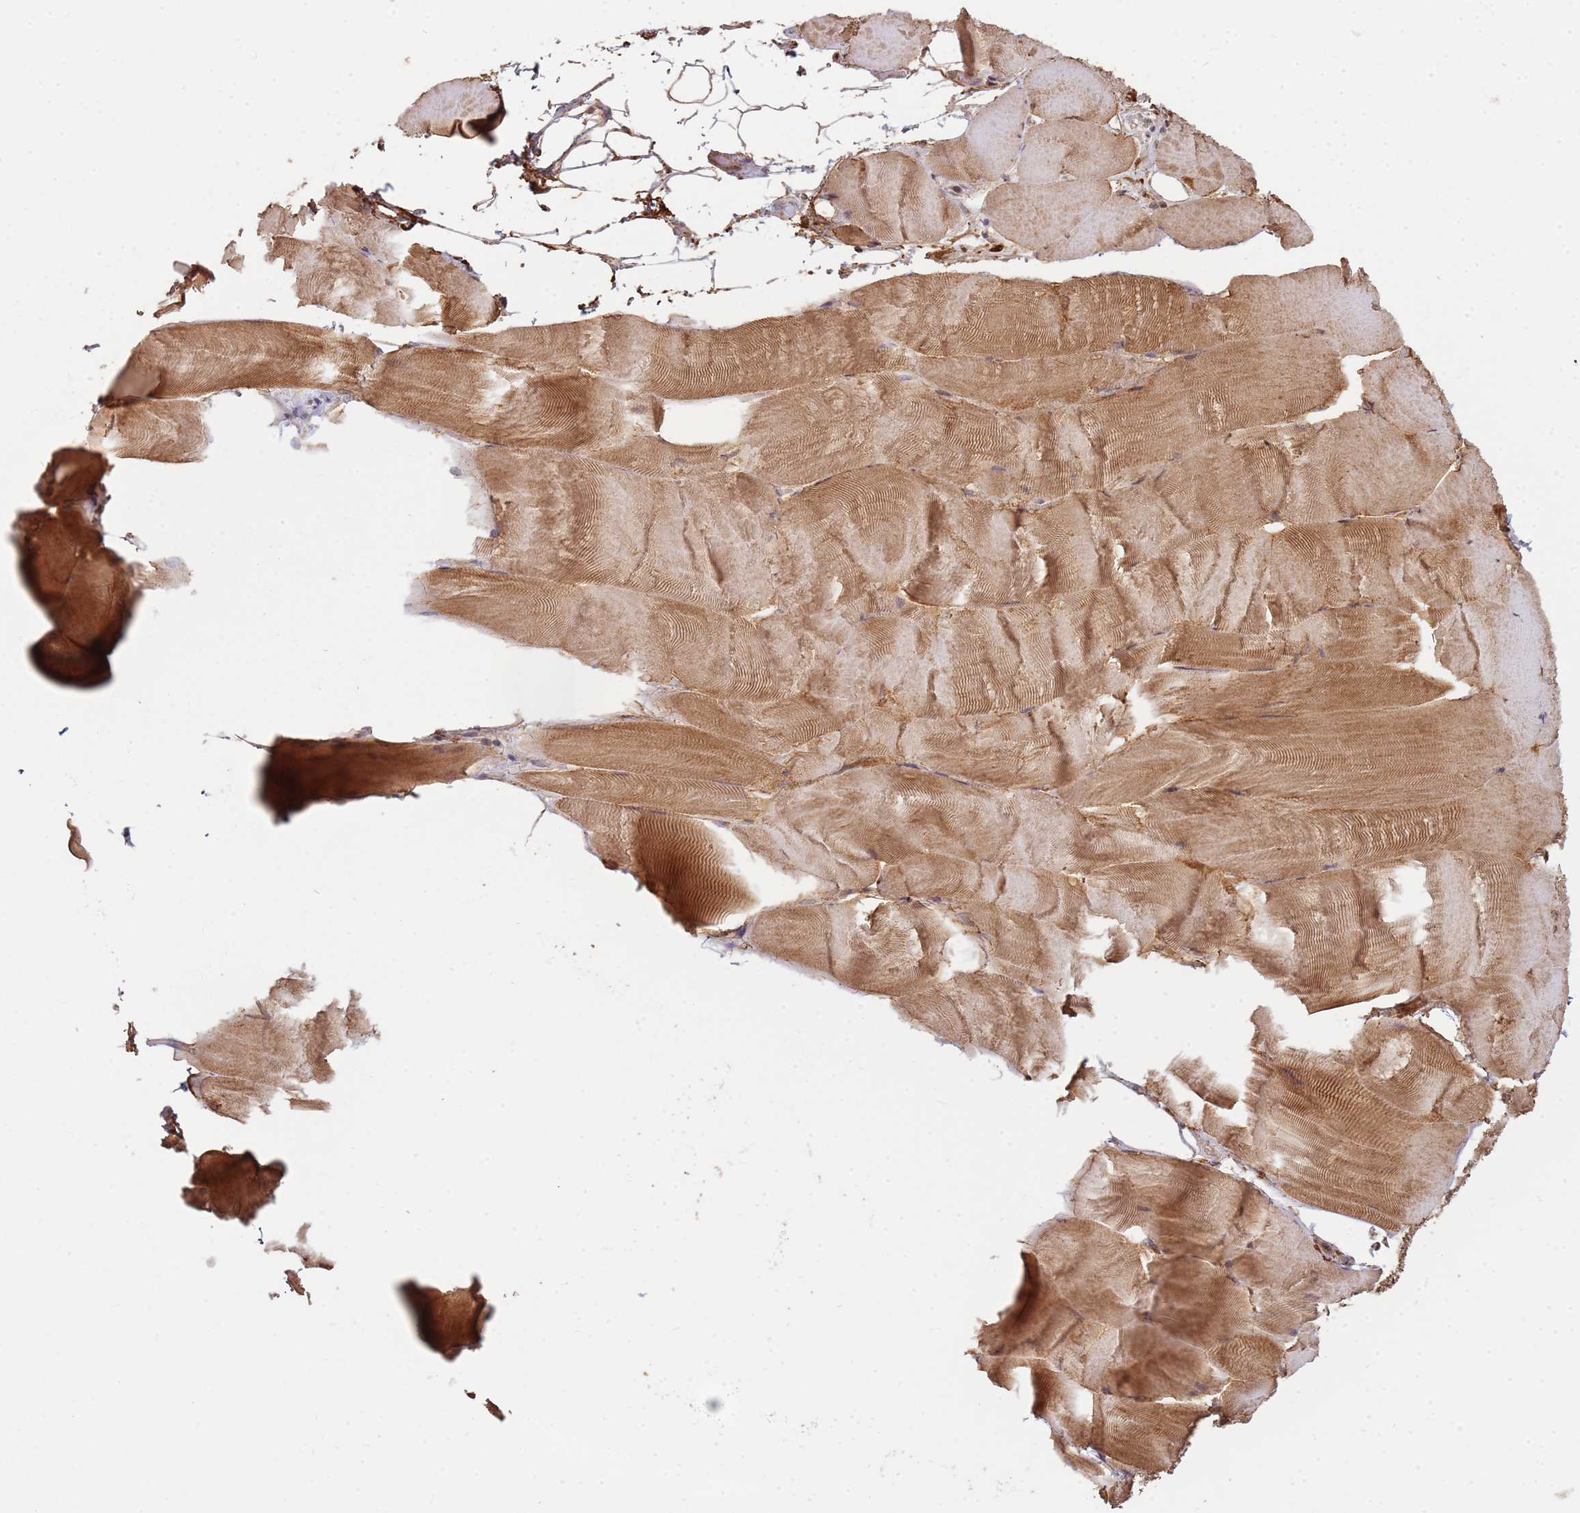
{"staining": {"intensity": "moderate", "quantity": ">75%", "location": "cytoplasmic/membranous"}, "tissue": "skeletal muscle", "cell_type": "Myocytes", "image_type": "normal", "snomed": [{"axis": "morphology", "description": "Normal tissue, NOS"}, {"axis": "topography", "description": "Skeletal muscle"}], "caption": "A photomicrograph showing moderate cytoplasmic/membranous positivity in about >75% of myocytes in unremarkable skeletal muscle, as visualized by brown immunohistochemical staining.", "gene": "MPEG1", "patient": {"sex": "female", "age": 64}}